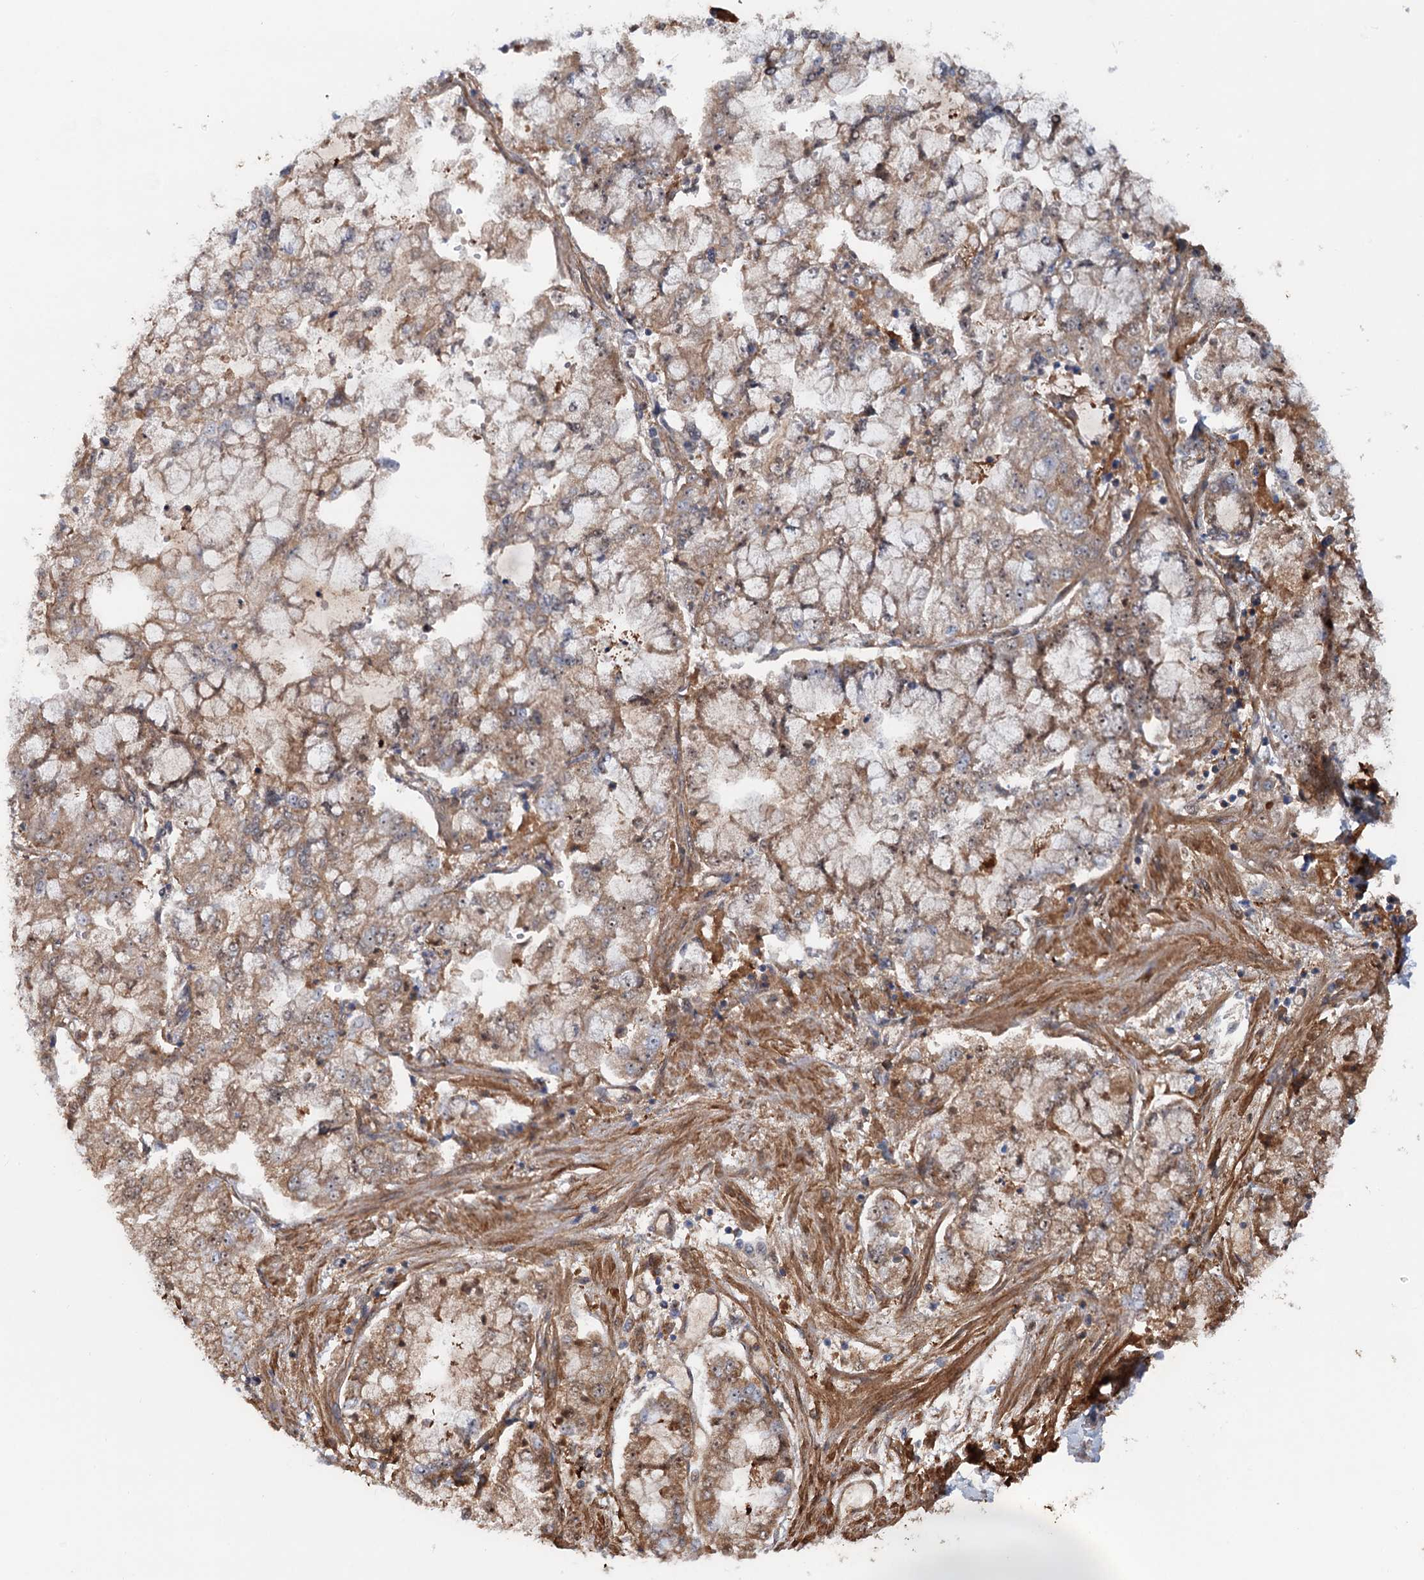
{"staining": {"intensity": "weak", "quantity": ">75%", "location": "cytoplasmic/membranous,nuclear"}, "tissue": "stomach cancer", "cell_type": "Tumor cells", "image_type": "cancer", "snomed": [{"axis": "morphology", "description": "Adenocarcinoma, NOS"}, {"axis": "topography", "description": "Stomach"}], "caption": "The micrograph exhibits immunohistochemical staining of stomach adenocarcinoma. There is weak cytoplasmic/membranous and nuclear positivity is appreciated in approximately >75% of tumor cells.", "gene": "CHRD", "patient": {"sex": "male", "age": 76}}